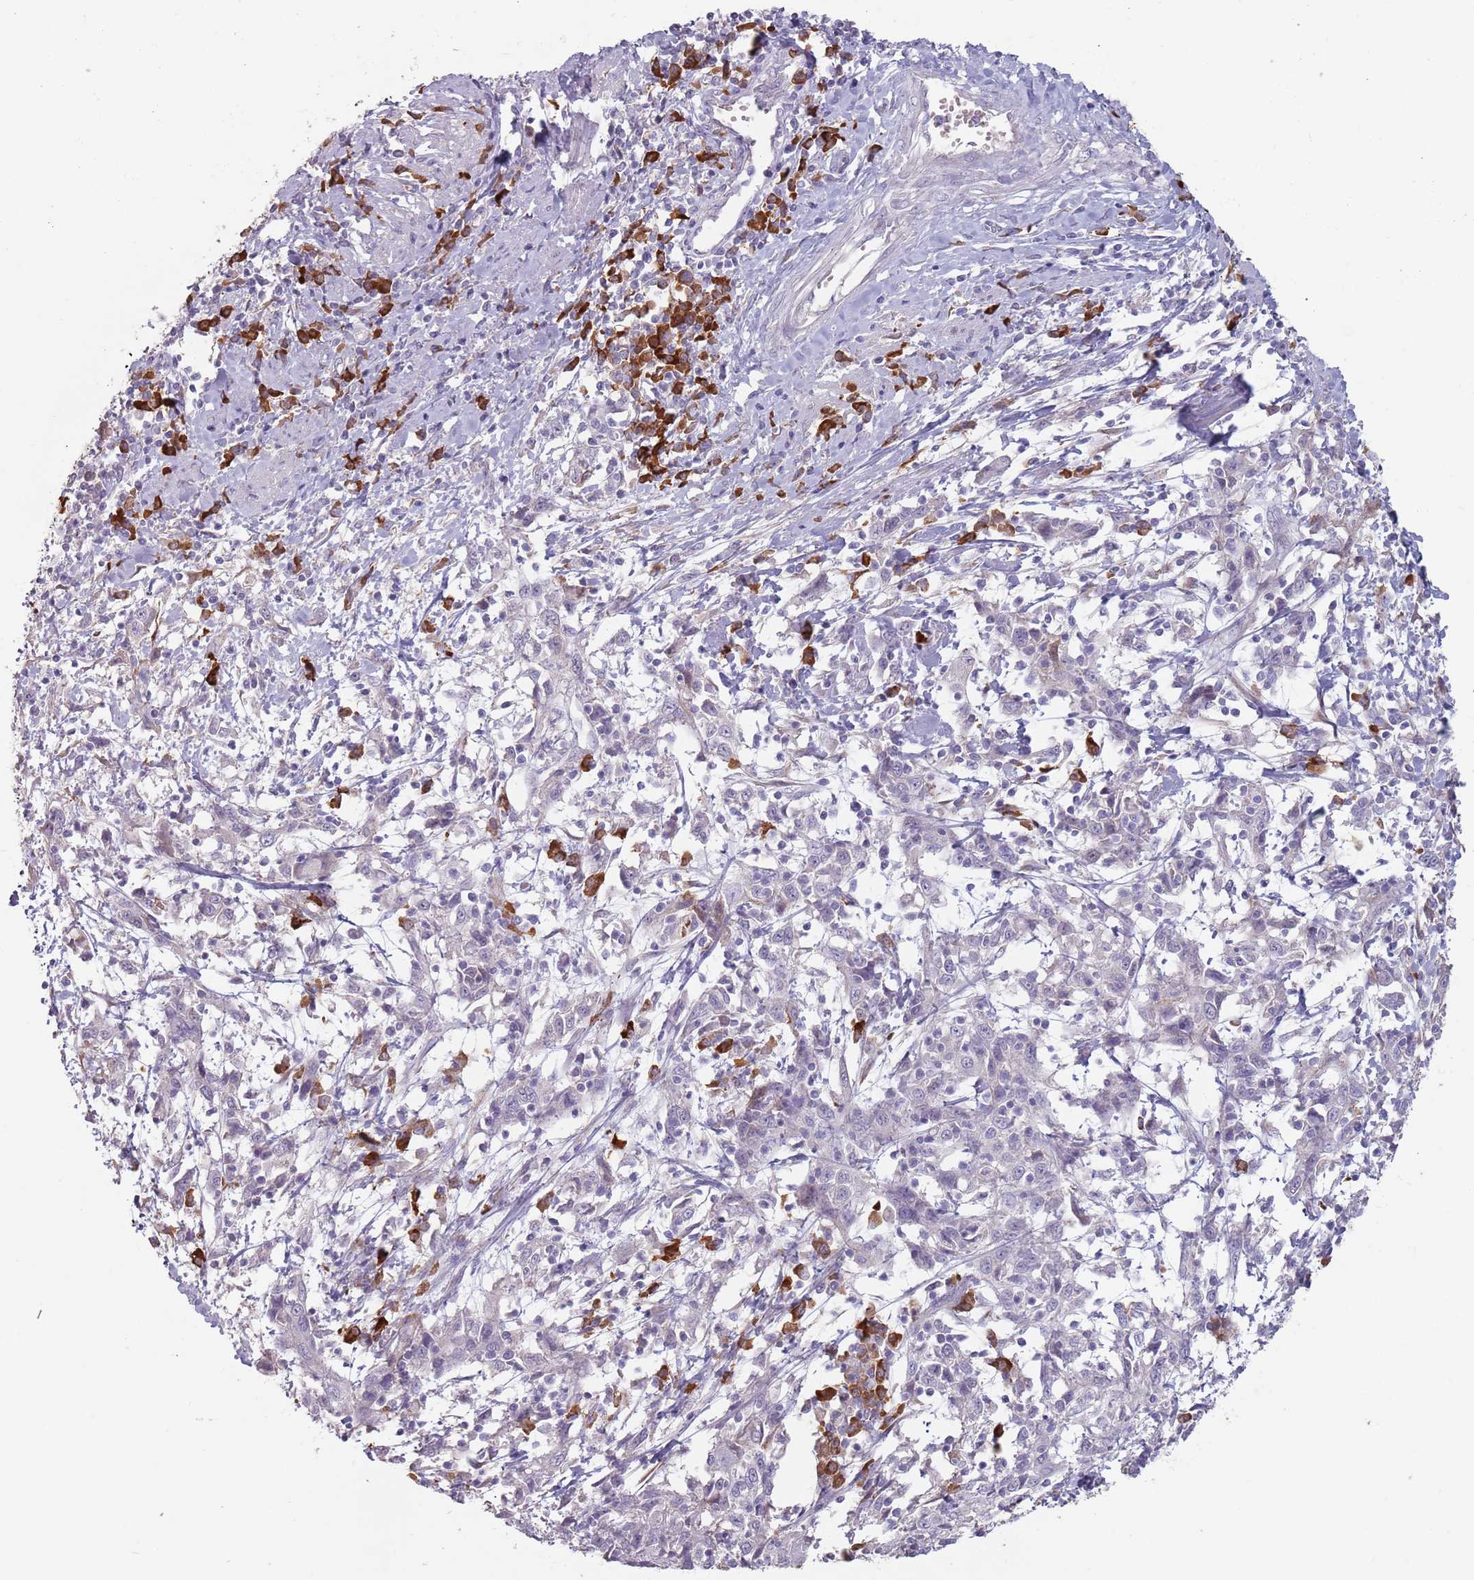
{"staining": {"intensity": "negative", "quantity": "none", "location": "none"}, "tissue": "cervical cancer", "cell_type": "Tumor cells", "image_type": "cancer", "snomed": [{"axis": "morphology", "description": "Squamous cell carcinoma, NOS"}, {"axis": "topography", "description": "Cervix"}], "caption": "Tumor cells show no significant staining in cervical cancer (squamous cell carcinoma). (DAB (3,3'-diaminobenzidine) immunohistochemistry (IHC) with hematoxylin counter stain).", "gene": "DXO", "patient": {"sex": "female", "age": 46}}